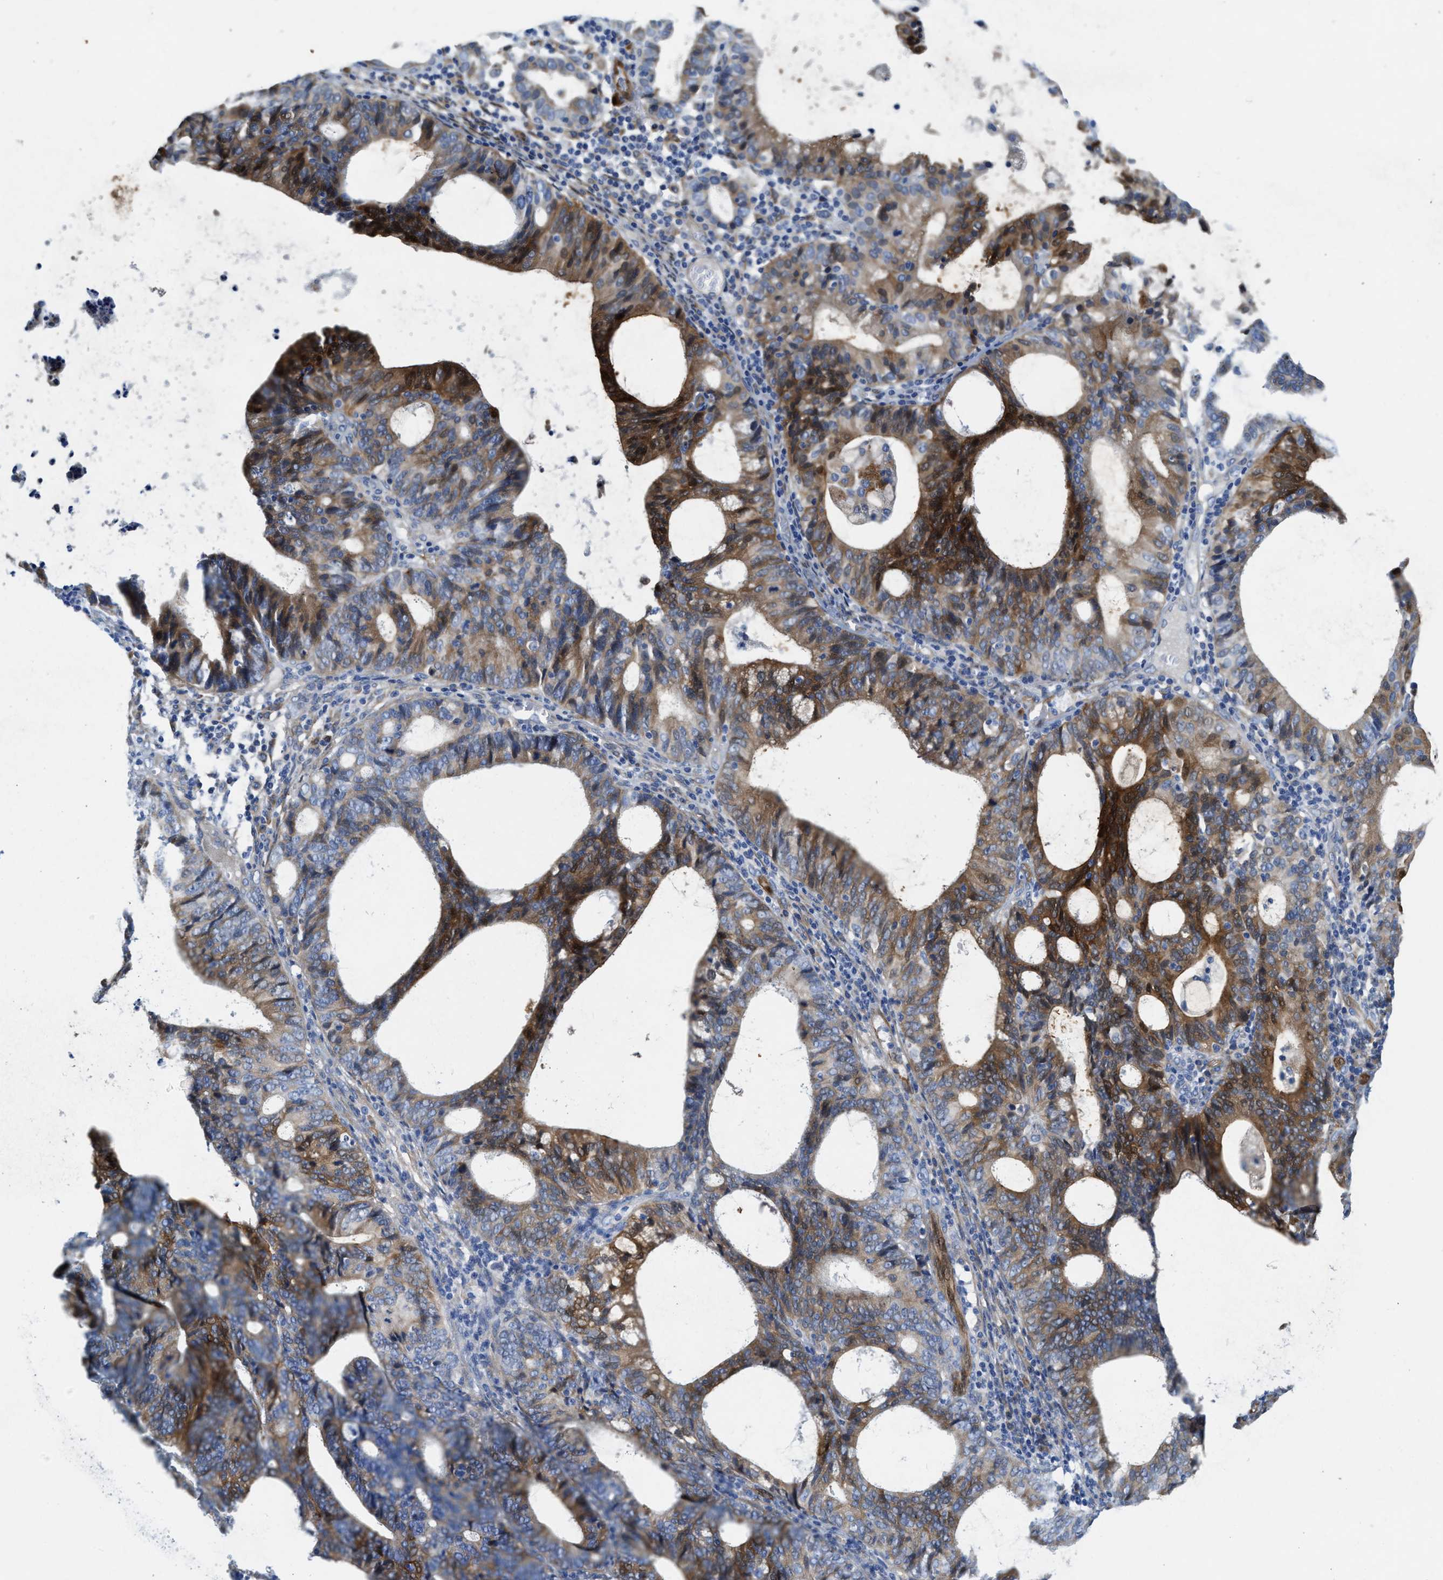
{"staining": {"intensity": "strong", "quantity": "25%-75%", "location": "cytoplasmic/membranous"}, "tissue": "endometrial cancer", "cell_type": "Tumor cells", "image_type": "cancer", "snomed": [{"axis": "morphology", "description": "Adenocarcinoma, NOS"}, {"axis": "topography", "description": "Uterus"}], "caption": "A high amount of strong cytoplasmic/membranous positivity is present in approximately 25%-75% of tumor cells in endometrial cancer tissue. Immunohistochemistry stains the protein in brown and the nuclei are stained blue.", "gene": "ASS1", "patient": {"sex": "female", "age": 83}}